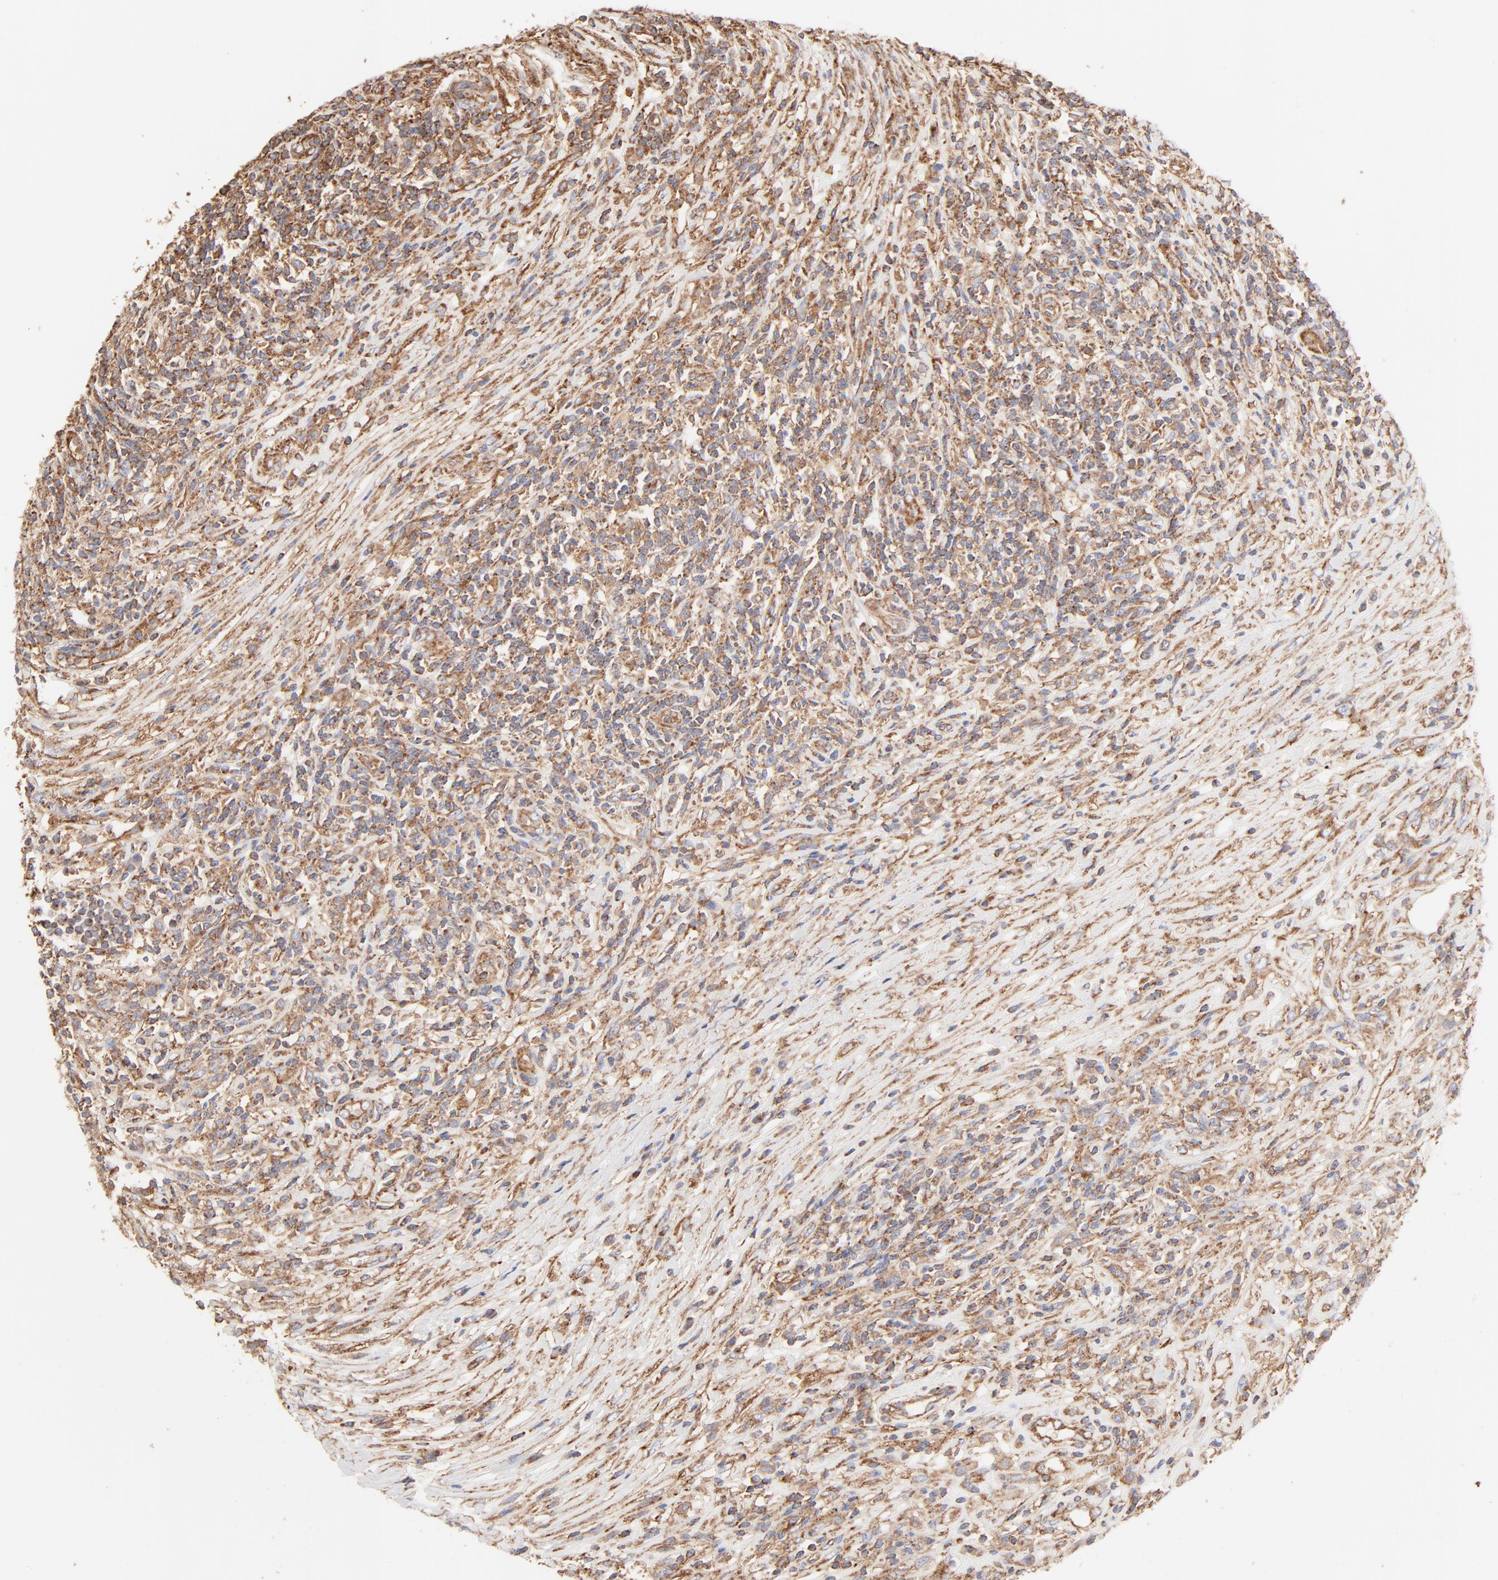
{"staining": {"intensity": "moderate", "quantity": ">75%", "location": "cytoplasmic/membranous"}, "tissue": "lymphoma", "cell_type": "Tumor cells", "image_type": "cancer", "snomed": [{"axis": "morphology", "description": "Malignant lymphoma, non-Hodgkin's type, High grade"}, {"axis": "topography", "description": "Lymph node"}], "caption": "This is an image of IHC staining of lymphoma, which shows moderate expression in the cytoplasmic/membranous of tumor cells.", "gene": "CLTB", "patient": {"sex": "female", "age": 84}}